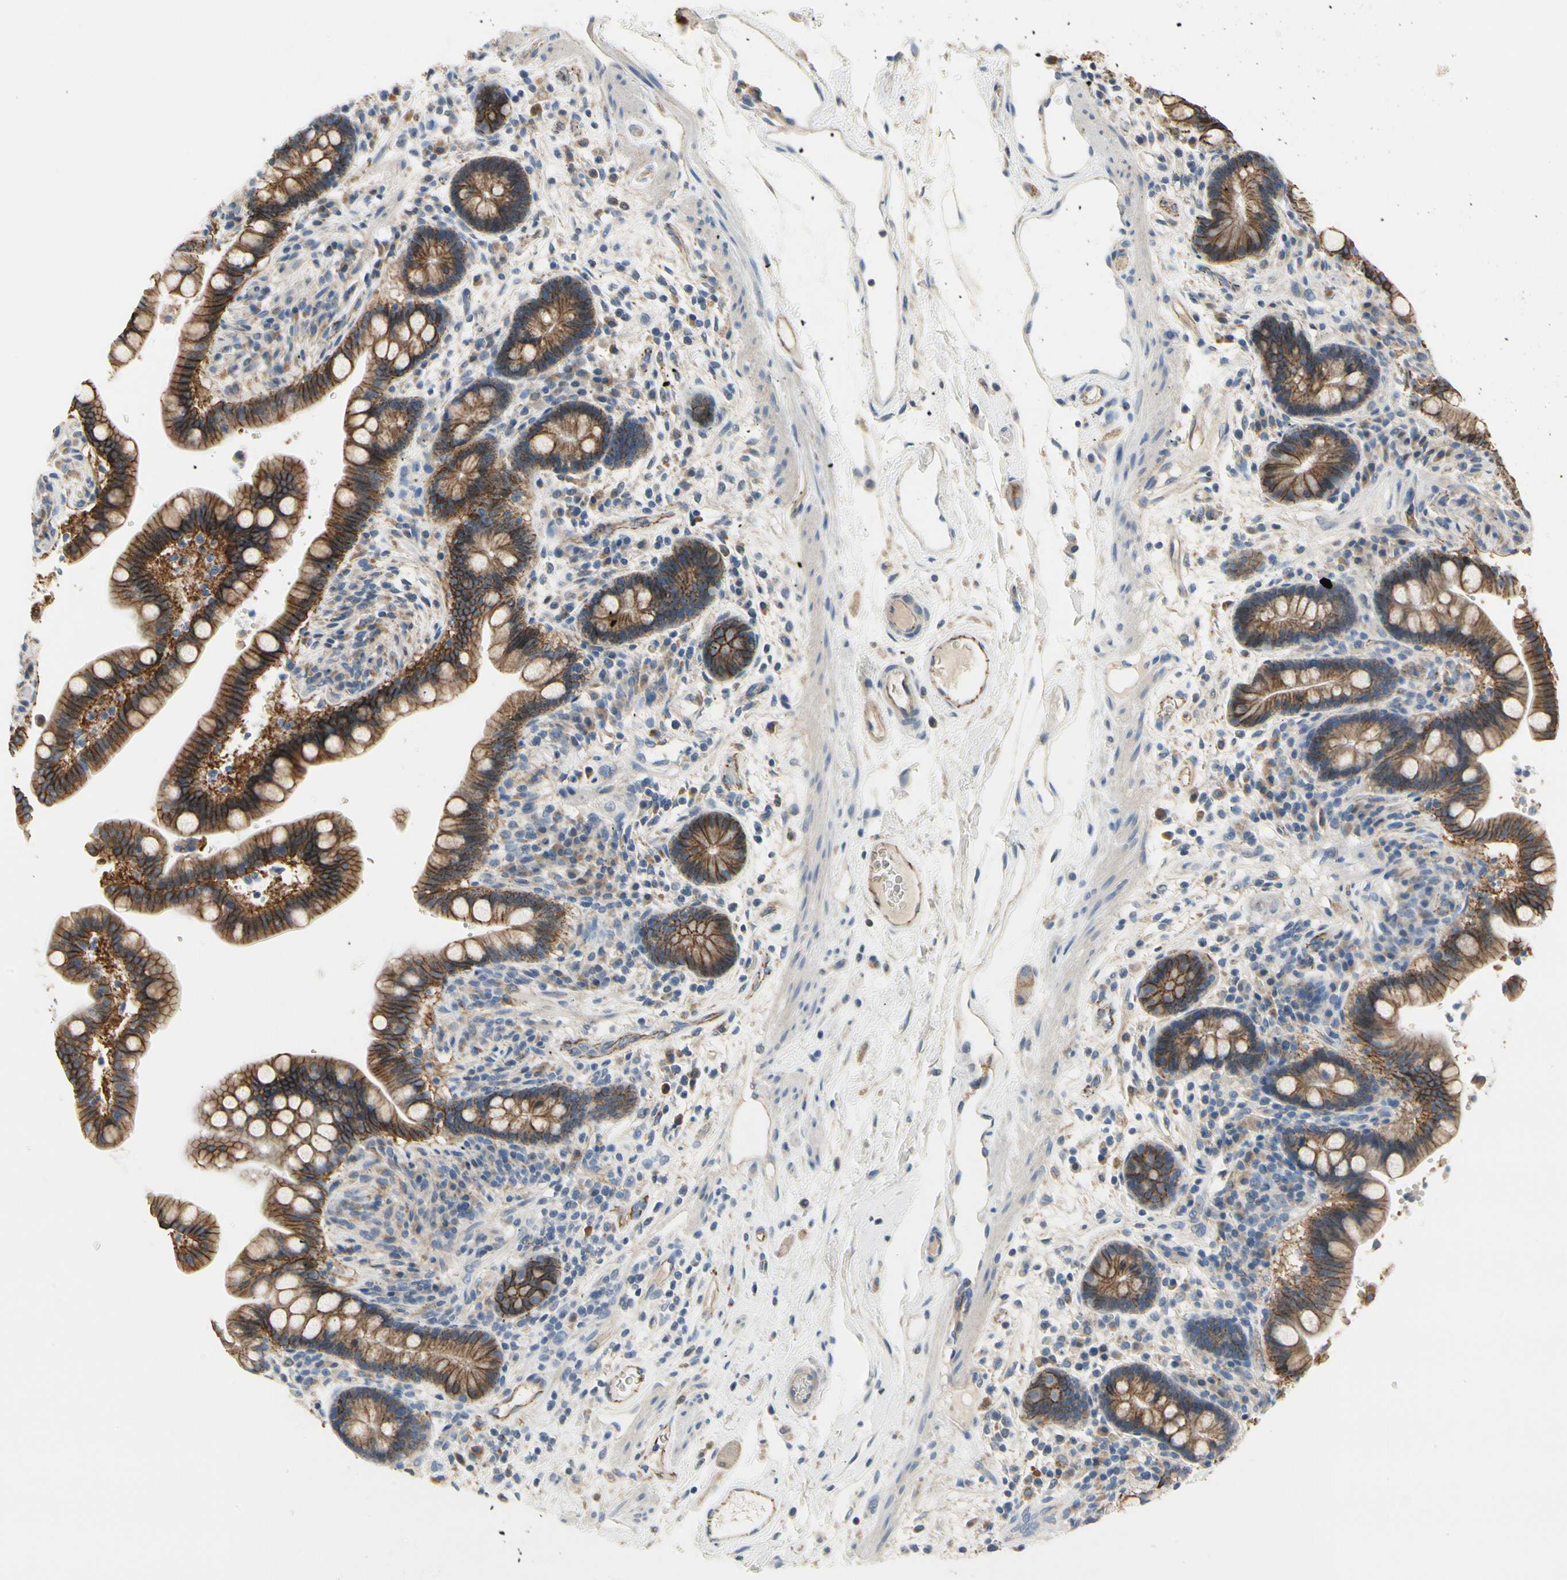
{"staining": {"intensity": "moderate", "quantity": ">75%", "location": "cytoplasmic/membranous"}, "tissue": "colon", "cell_type": "Endothelial cells", "image_type": "normal", "snomed": [{"axis": "morphology", "description": "Normal tissue, NOS"}, {"axis": "topography", "description": "Colon"}], "caption": "Brown immunohistochemical staining in benign colon exhibits moderate cytoplasmic/membranous positivity in about >75% of endothelial cells.", "gene": "LGR6", "patient": {"sex": "male", "age": 73}}